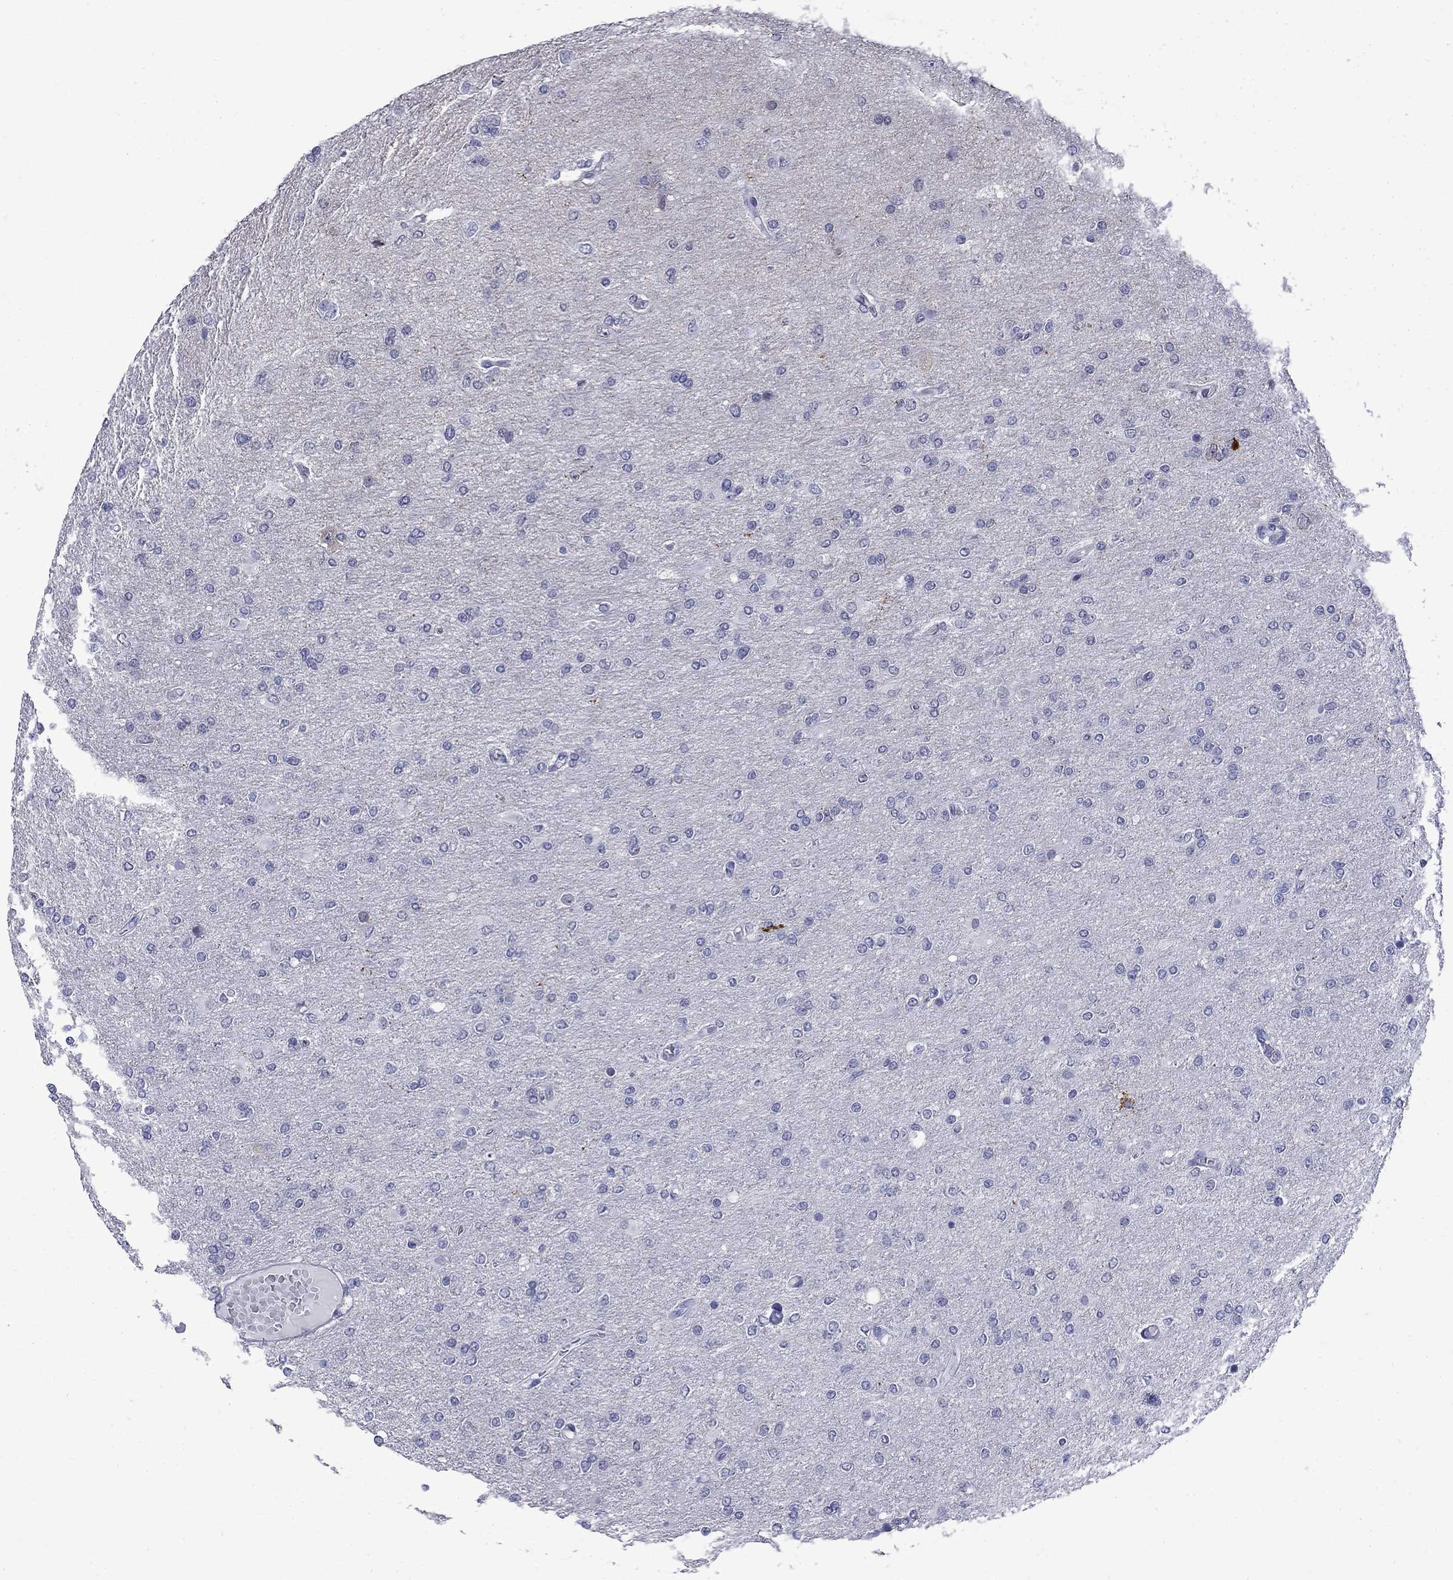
{"staining": {"intensity": "negative", "quantity": "none", "location": "none"}, "tissue": "glioma", "cell_type": "Tumor cells", "image_type": "cancer", "snomed": [{"axis": "morphology", "description": "Glioma, malignant, High grade"}, {"axis": "topography", "description": "Cerebral cortex"}], "caption": "Malignant high-grade glioma was stained to show a protein in brown. There is no significant positivity in tumor cells. Brightfield microscopy of IHC stained with DAB (3,3'-diaminobenzidine) (brown) and hematoxylin (blue), captured at high magnification.", "gene": "MGARP", "patient": {"sex": "male", "age": 70}}